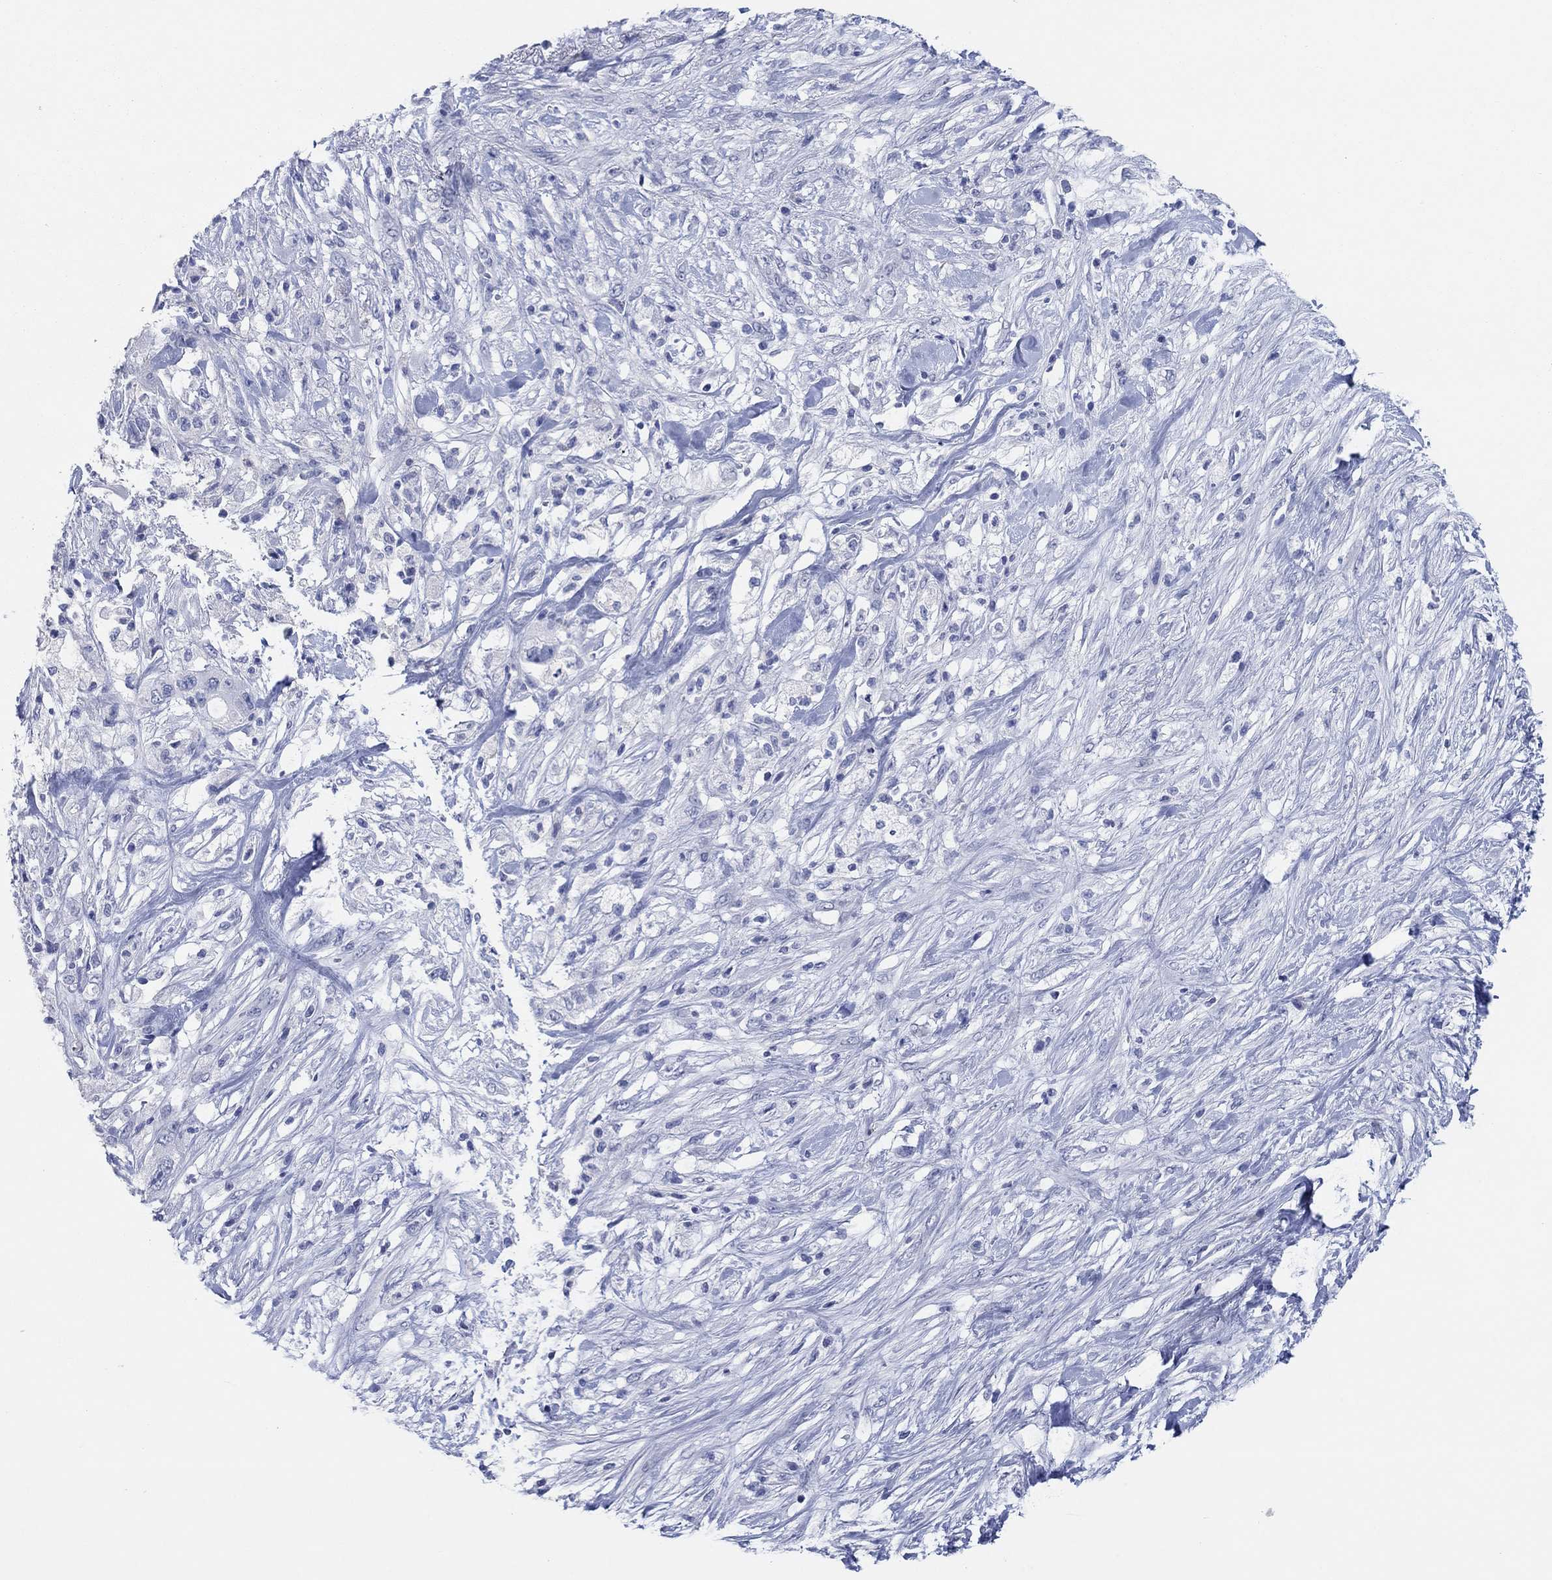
{"staining": {"intensity": "negative", "quantity": "none", "location": "none"}, "tissue": "pancreatic cancer", "cell_type": "Tumor cells", "image_type": "cancer", "snomed": [{"axis": "morphology", "description": "Adenocarcinoma, NOS"}, {"axis": "topography", "description": "Pancreas"}], "caption": "Immunohistochemistry of adenocarcinoma (pancreatic) exhibits no positivity in tumor cells. (Brightfield microscopy of DAB (3,3'-diaminobenzidine) immunohistochemistry (IHC) at high magnification).", "gene": "POU5F1", "patient": {"sex": "female", "age": 72}}